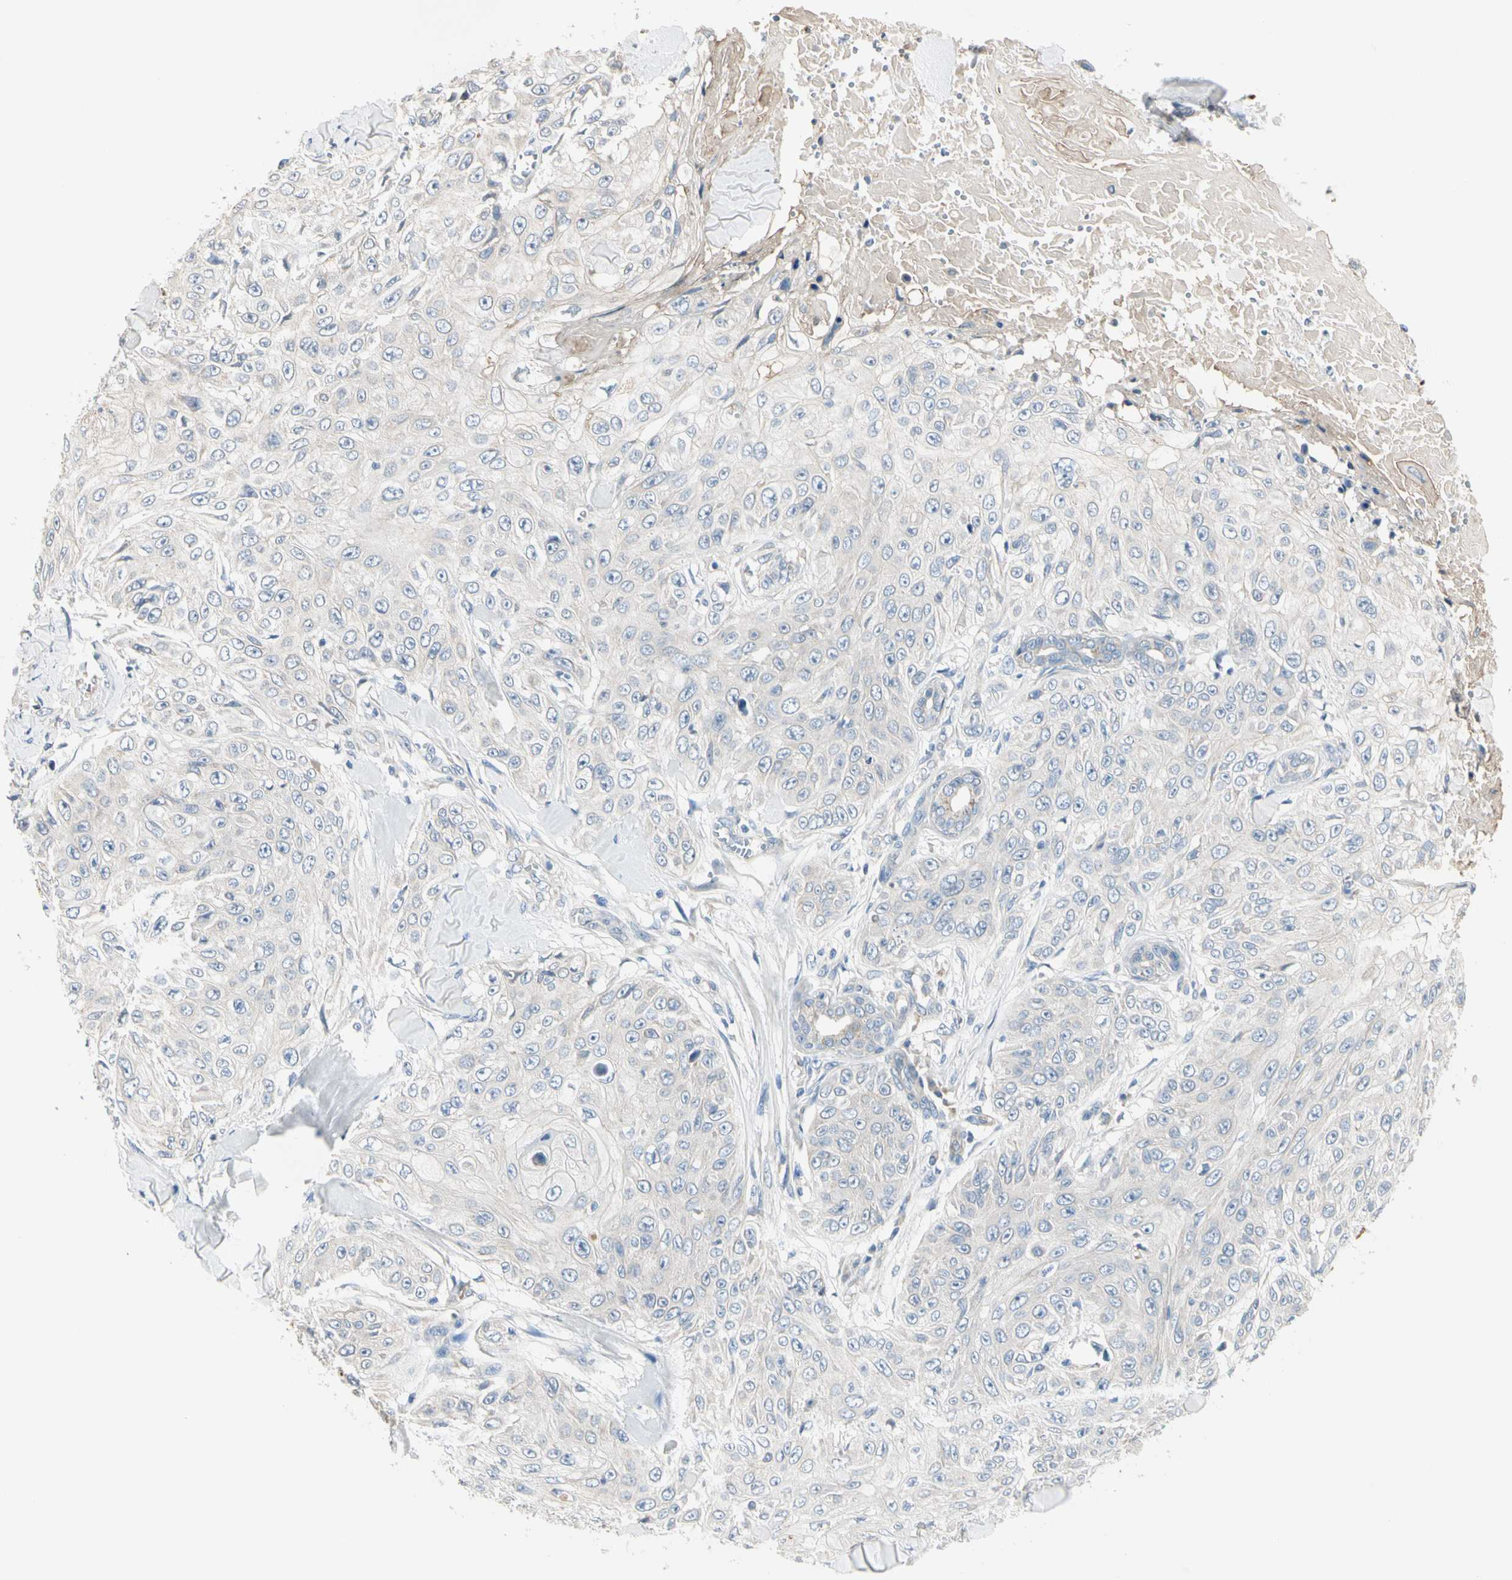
{"staining": {"intensity": "negative", "quantity": "none", "location": "none"}, "tissue": "skin cancer", "cell_type": "Tumor cells", "image_type": "cancer", "snomed": [{"axis": "morphology", "description": "Squamous cell carcinoma, NOS"}, {"axis": "topography", "description": "Skin"}], "caption": "Human squamous cell carcinoma (skin) stained for a protein using immunohistochemistry exhibits no staining in tumor cells.", "gene": "GPR153", "patient": {"sex": "male", "age": 86}}